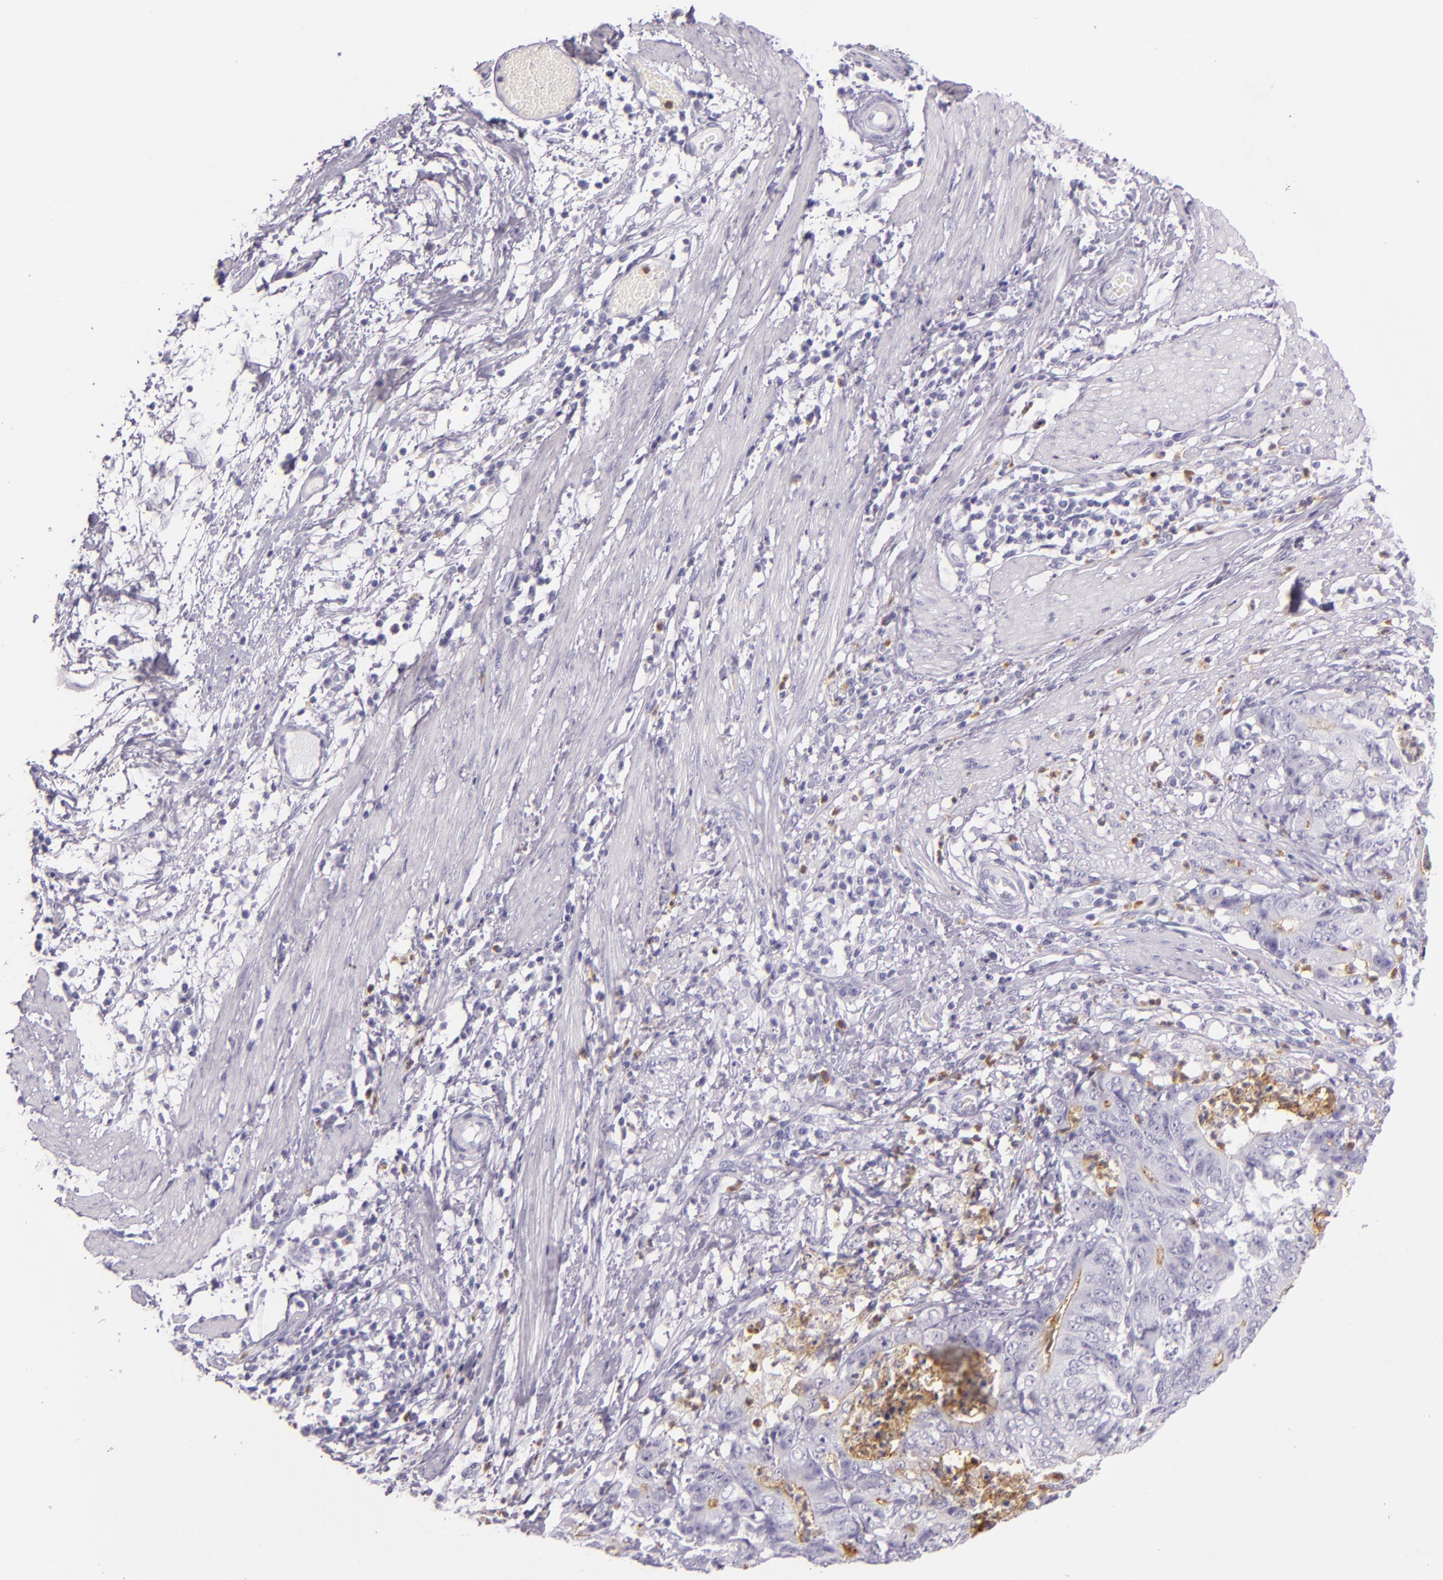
{"staining": {"intensity": "negative", "quantity": "none", "location": "none"}, "tissue": "stomach cancer", "cell_type": "Tumor cells", "image_type": "cancer", "snomed": [{"axis": "morphology", "description": "Adenocarcinoma, NOS"}, {"axis": "topography", "description": "Stomach, lower"}], "caption": "Stomach cancer was stained to show a protein in brown. There is no significant positivity in tumor cells.", "gene": "CEACAM1", "patient": {"sex": "female", "age": 86}}